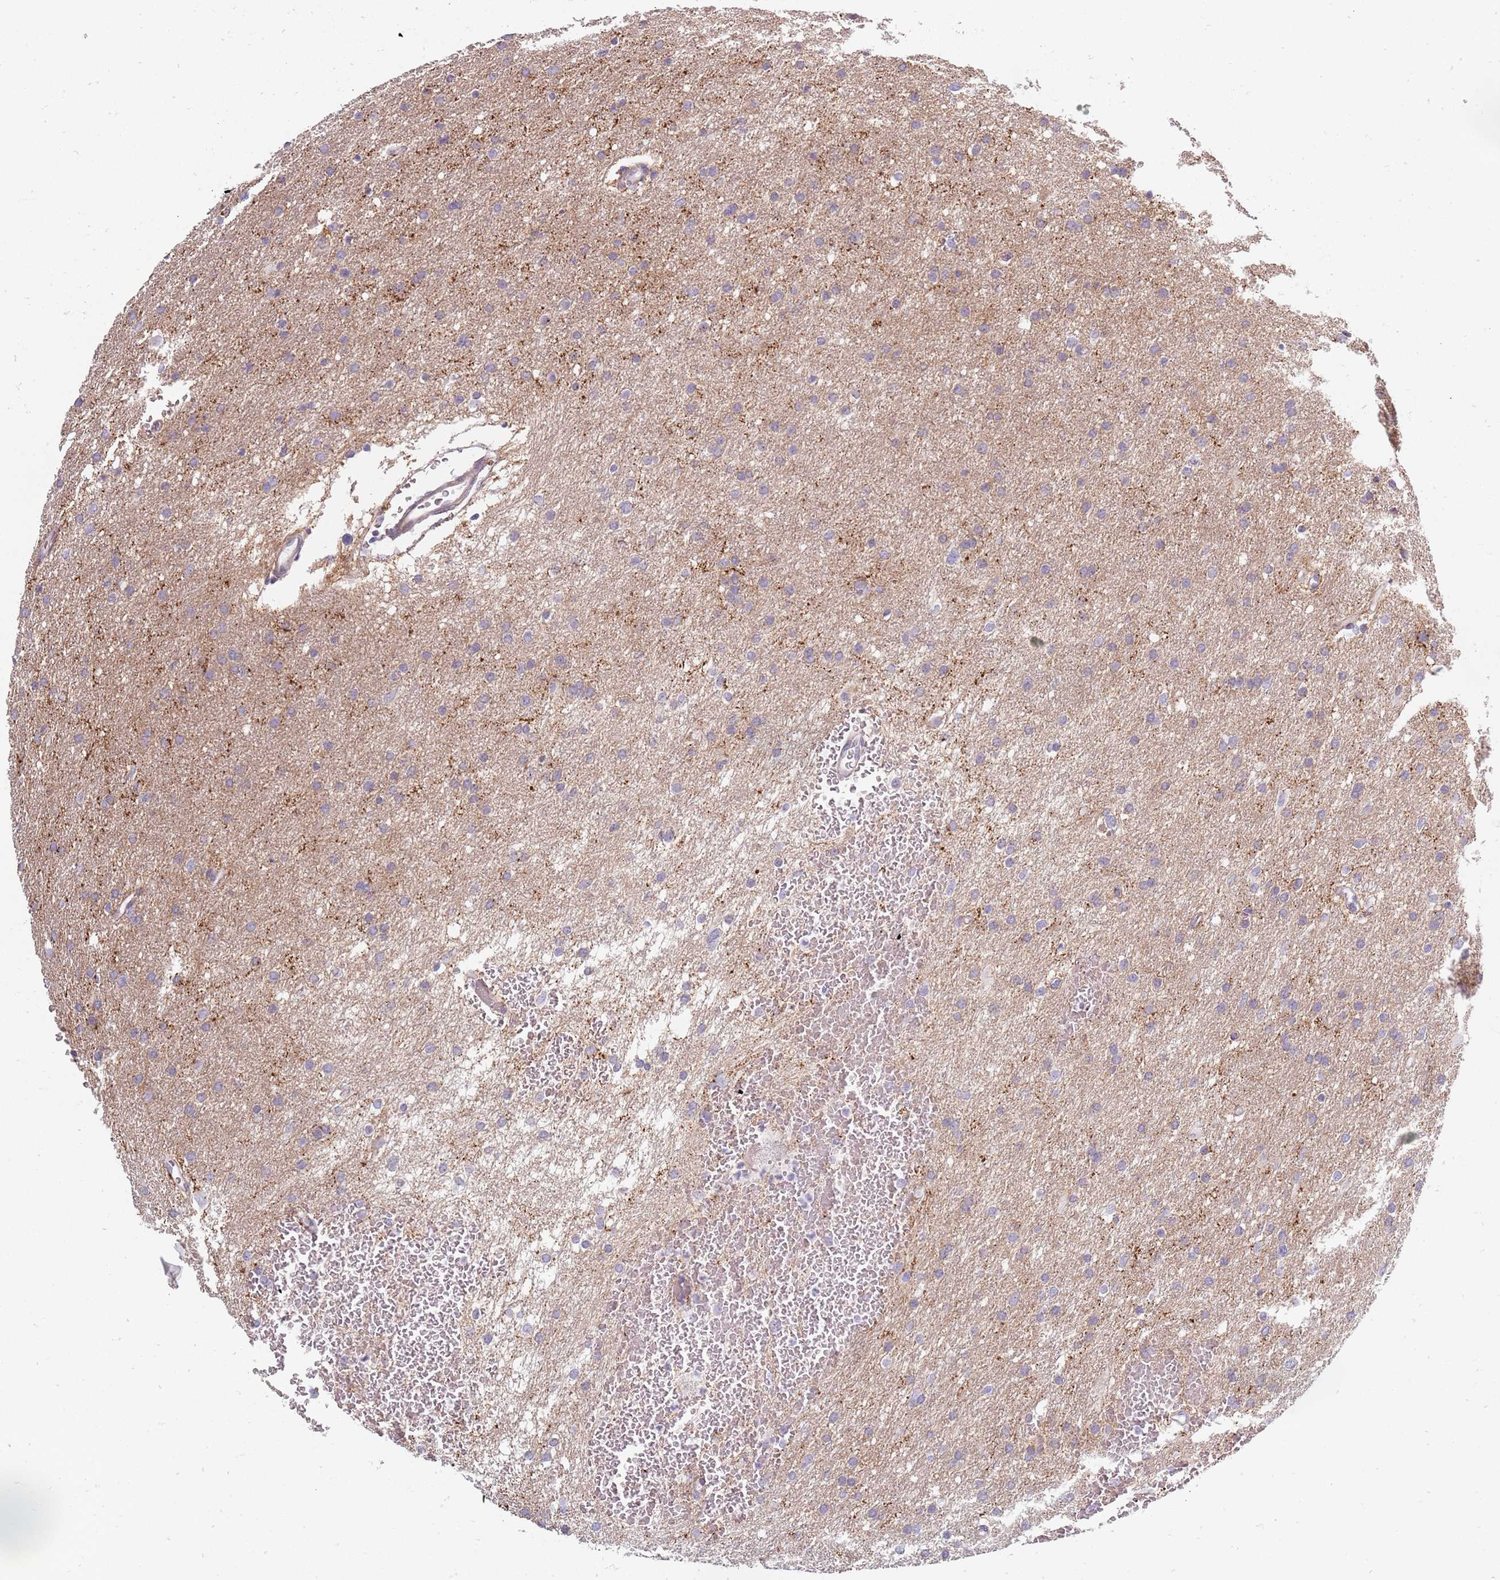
{"staining": {"intensity": "weak", "quantity": "<25%", "location": "cytoplasmic/membranous"}, "tissue": "glioma", "cell_type": "Tumor cells", "image_type": "cancer", "snomed": [{"axis": "morphology", "description": "Glioma, malignant, High grade"}, {"axis": "topography", "description": "Cerebral cortex"}], "caption": "Tumor cells show no significant staining in glioma.", "gene": "SYNGR3", "patient": {"sex": "female", "age": 36}}